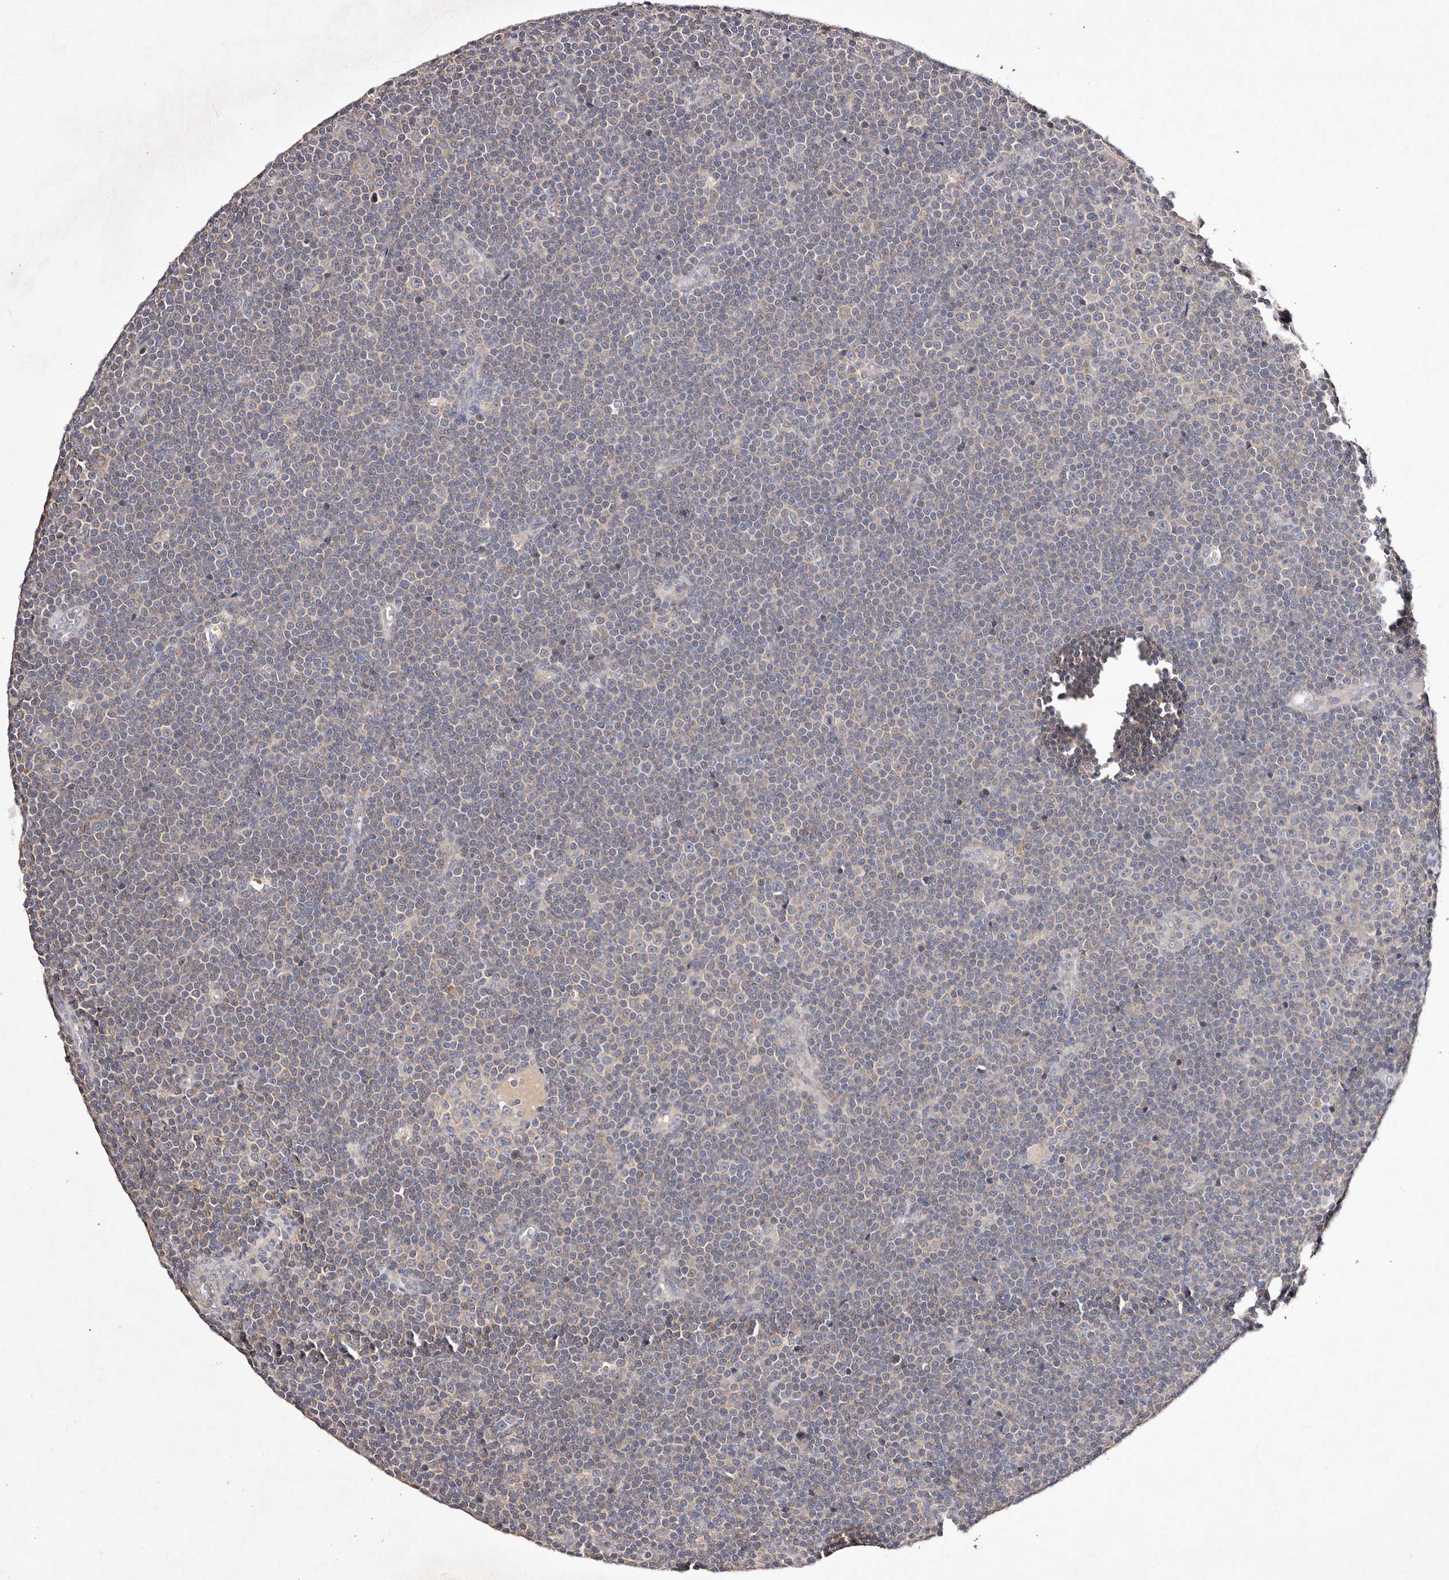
{"staining": {"intensity": "weak", "quantity": "<25%", "location": "cytoplasmic/membranous"}, "tissue": "lymphoma", "cell_type": "Tumor cells", "image_type": "cancer", "snomed": [{"axis": "morphology", "description": "Malignant lymphoma, non-Hodgkin's type, Low grade"}, {"axis": "topography", "description": "Lymph node"}], "caption": "Human lymphoma stained for a protein using immunohistochemistry exhibits no expression in tumor cells.", "gene": "TSC2", "patient": {"sex": "female", "age": 67}}